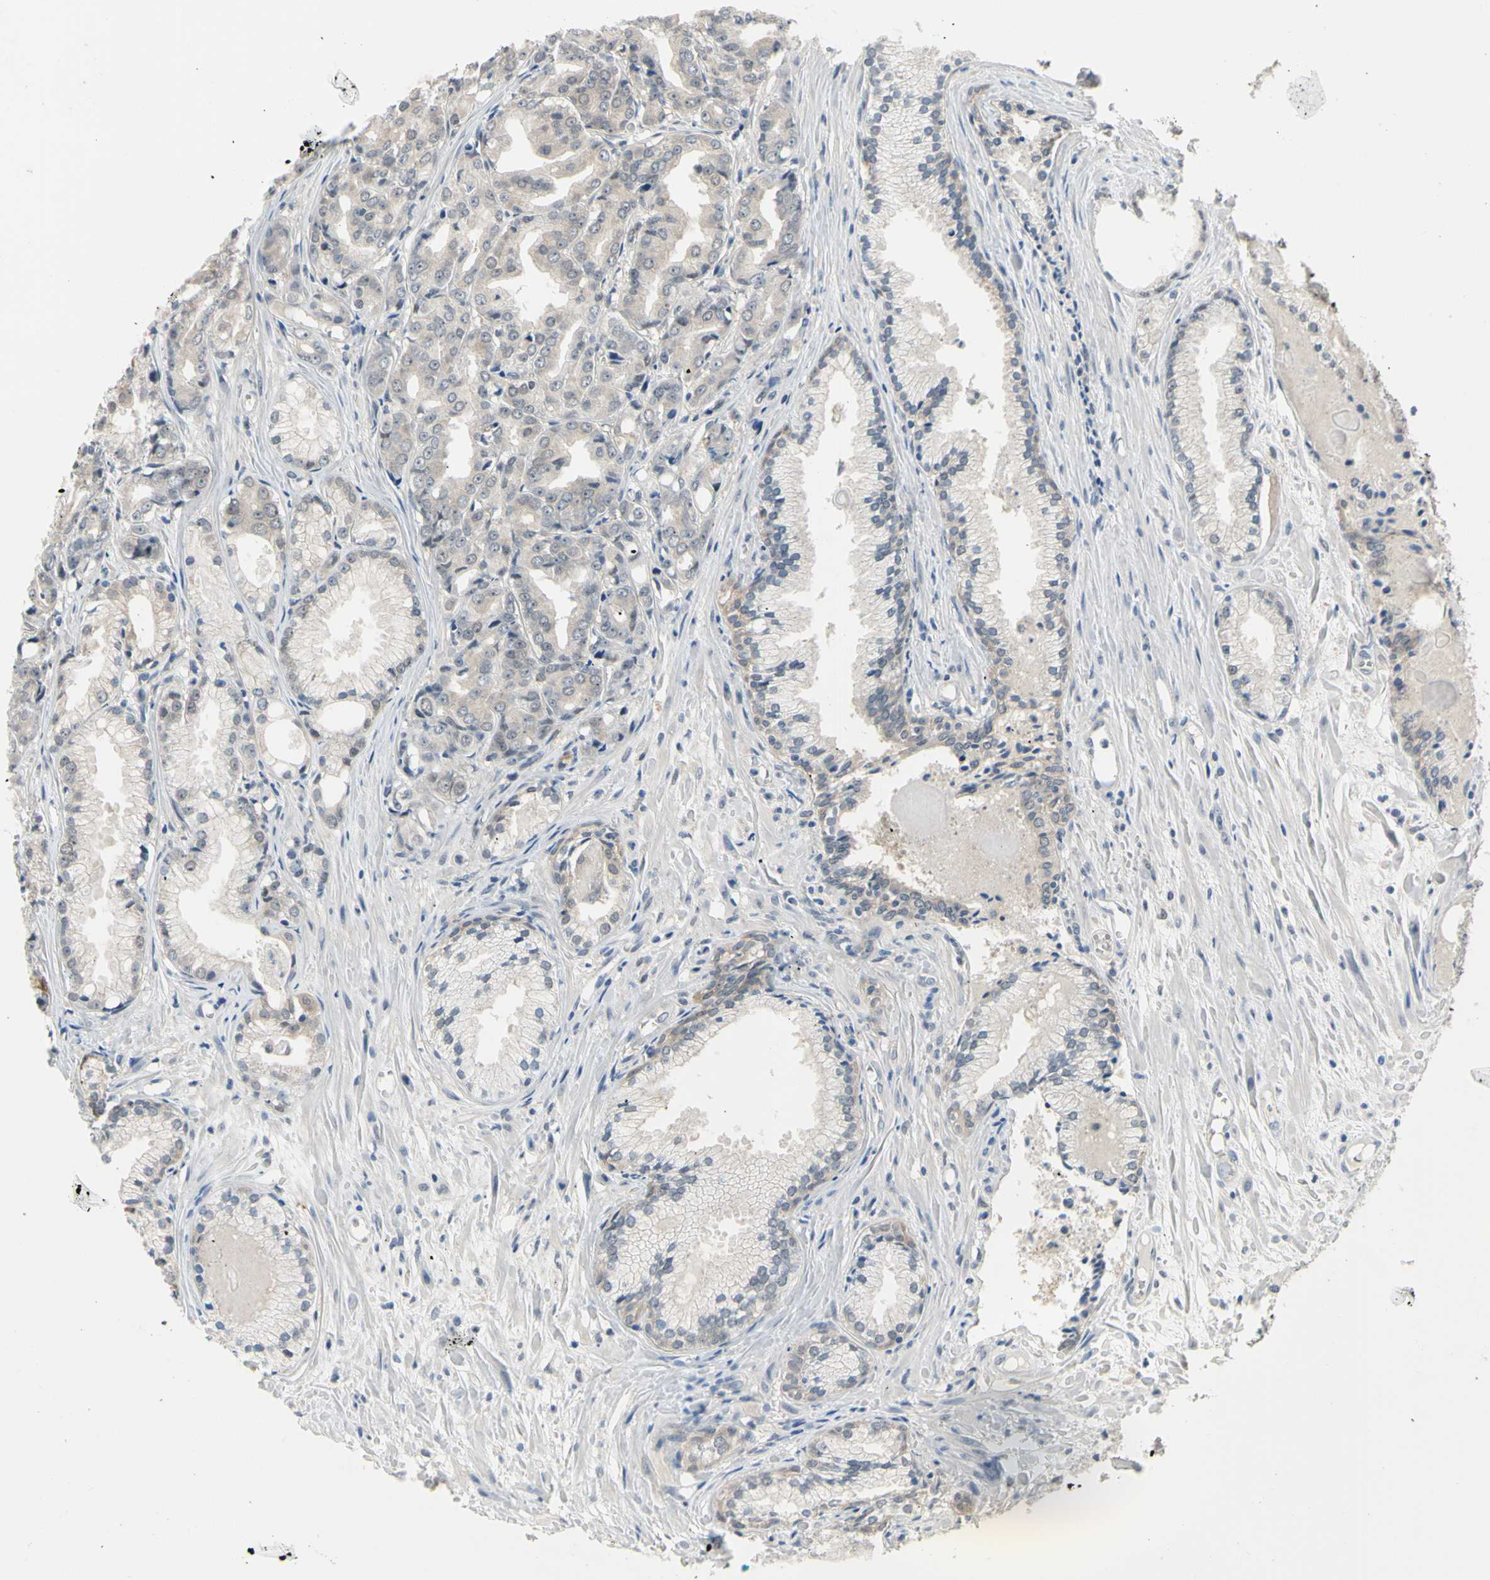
{"staining": {"intensity": "negative", "quantity": "none", "location": "none"}, "tissue": "prostate cancer", "cell_type": "Tumor cells", "image_type": "cancer", "snomed": [{"axis": "morphology", "description": "Adenocarcinoma, Low grade"}, {"axis": "topography", "description": "Prostate"}], "caption": "Micrograph shows no significant protein positivity in tumor cells of prostate adenocarcinoma (low-grade).", "gene": "HSPA4", "patient": {"sex": "male", "age": 72}}